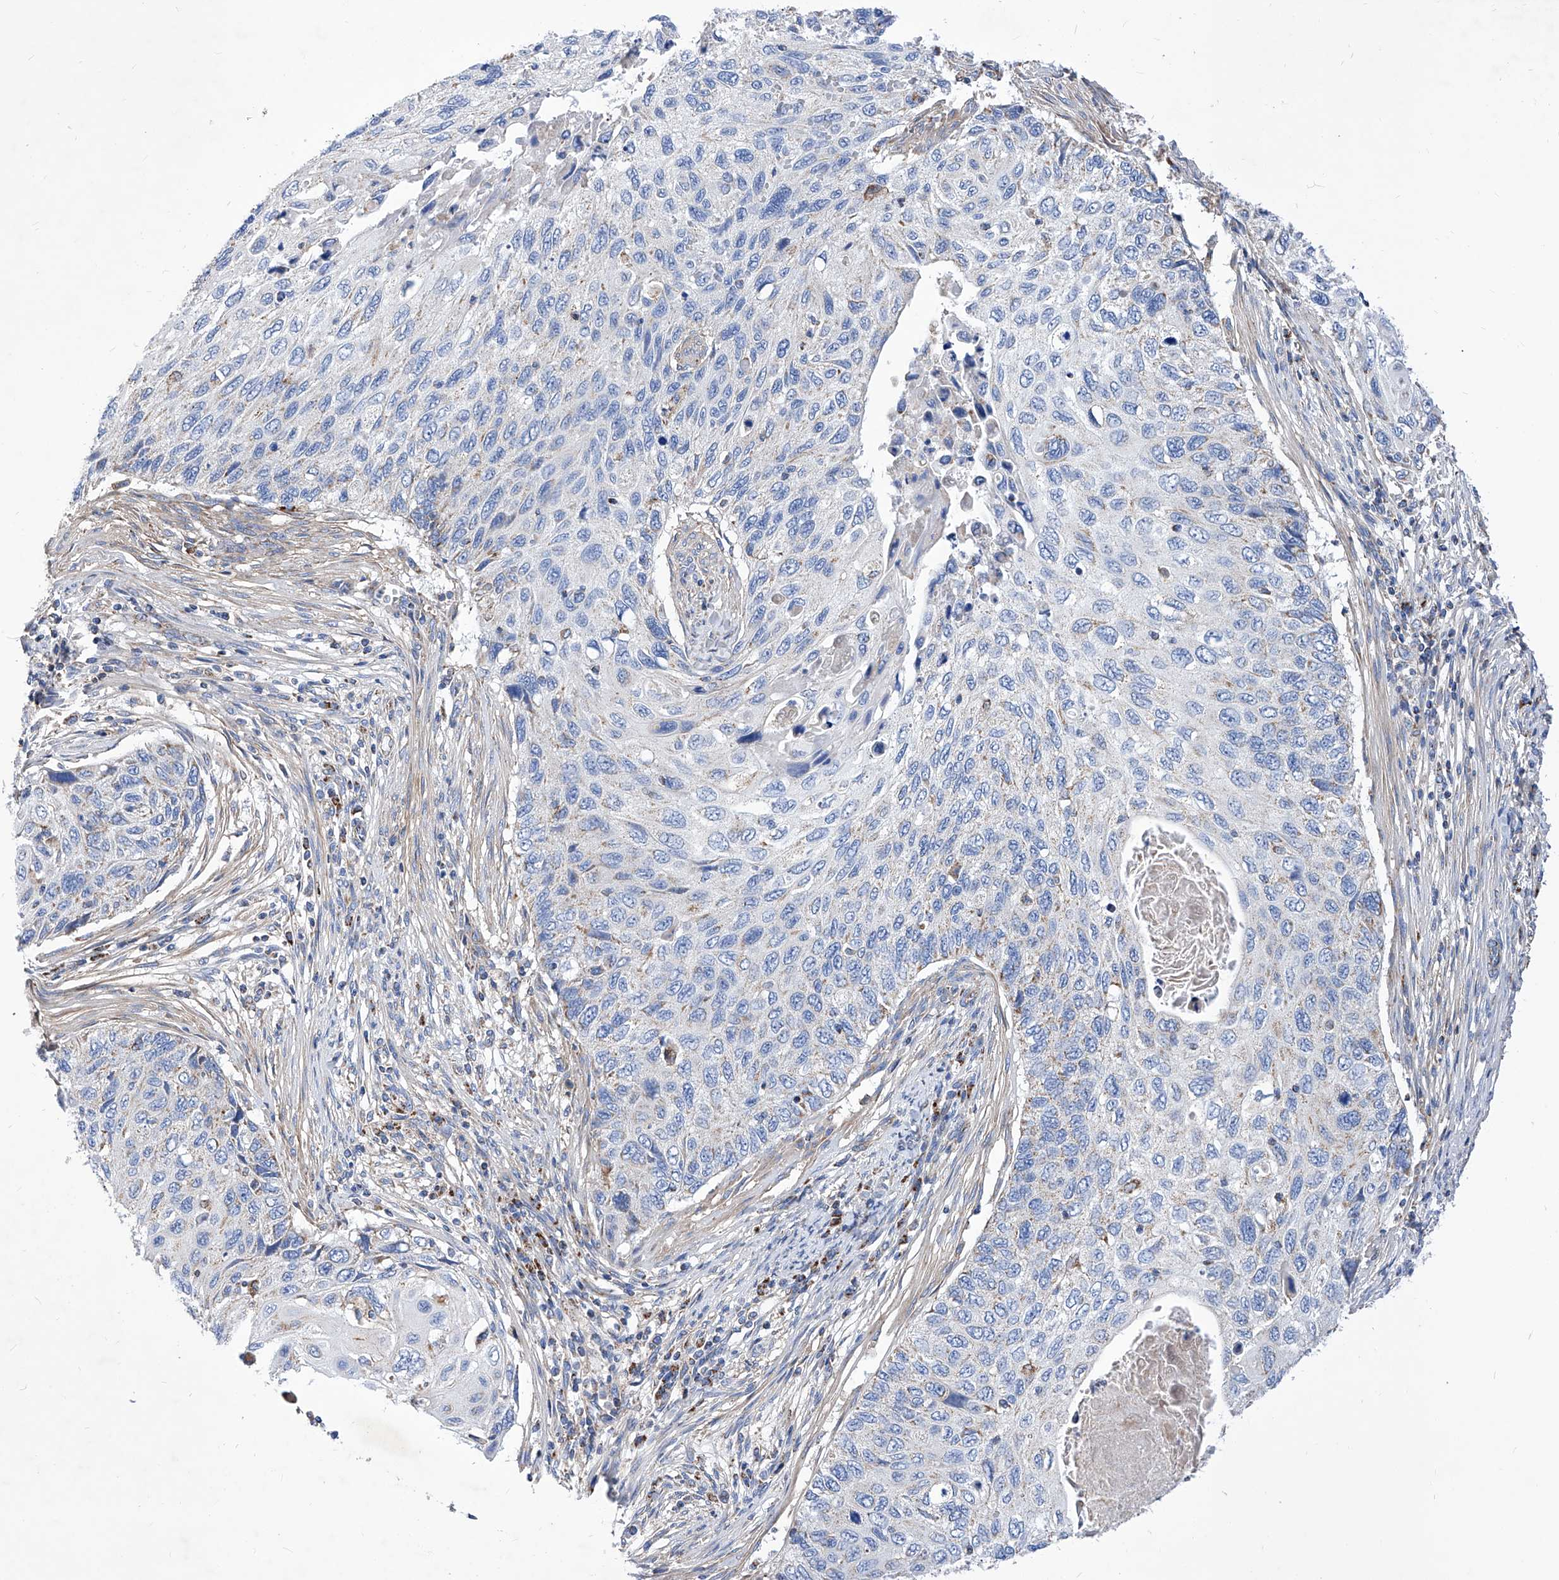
{"staining": {"intensity": "weak", "quantity": "<25%", "location": "cytoplasmic/membranous"}, "tissue": "cervical cancer", "cell_type": "Tumor cells", "image_type": "cancer", "snomed": [{"axis": "morphology", "description": "Squamous cell carcinoma, NOS"}, {"axis": "topography", "description": "Cervix"}], "caption": "Immunohistochemical staining of cervical cancer displays no significant positivity in tumor cells. (Stains: DAB (3,3'-diaminobenzidine) immunohistochemistry with hematoxylin counter stain, Microscopy: brightfield microscopy at high magnification).", "gene": "HRNR", "patient": {"sex": "female", "age": 70}}